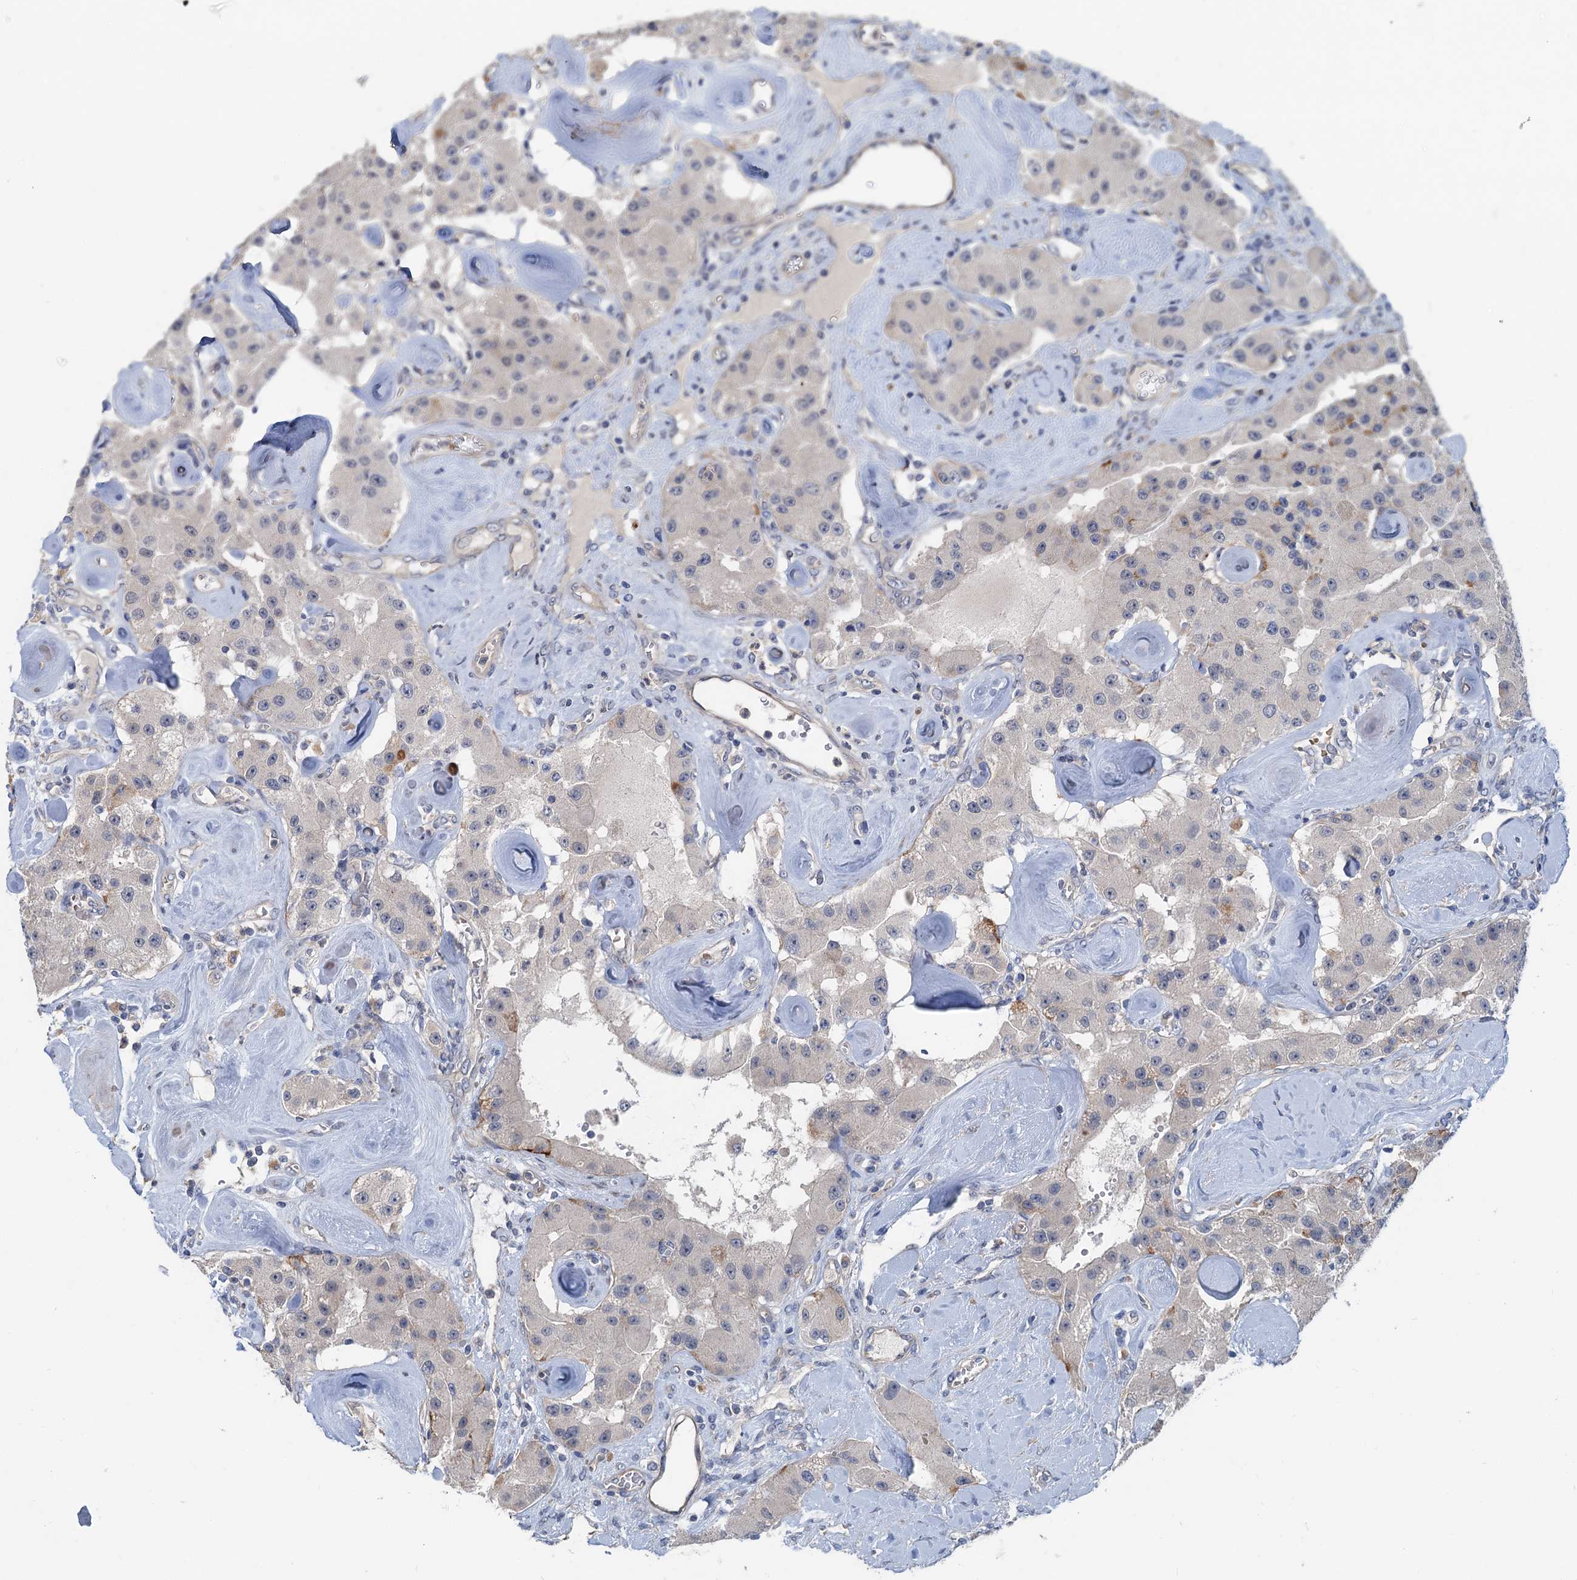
{"staining": {"intensity": "negative", "quantity": "none", "location": "none"}, "tissue": "carcinoid", "cell_type": "Tumor cells", "image_type": "cancer", "snomed": [{"axis": "morphology", "description": "Carcinoid, malignant, NOS"}, {"axis": "topography", "description": "Pancreas"}], "caption": "The image demonstrates no staining of tumor cells in malignant carcinoid.", "gene": "MYO16", "patient": {"sex": "male", "age": 41}}